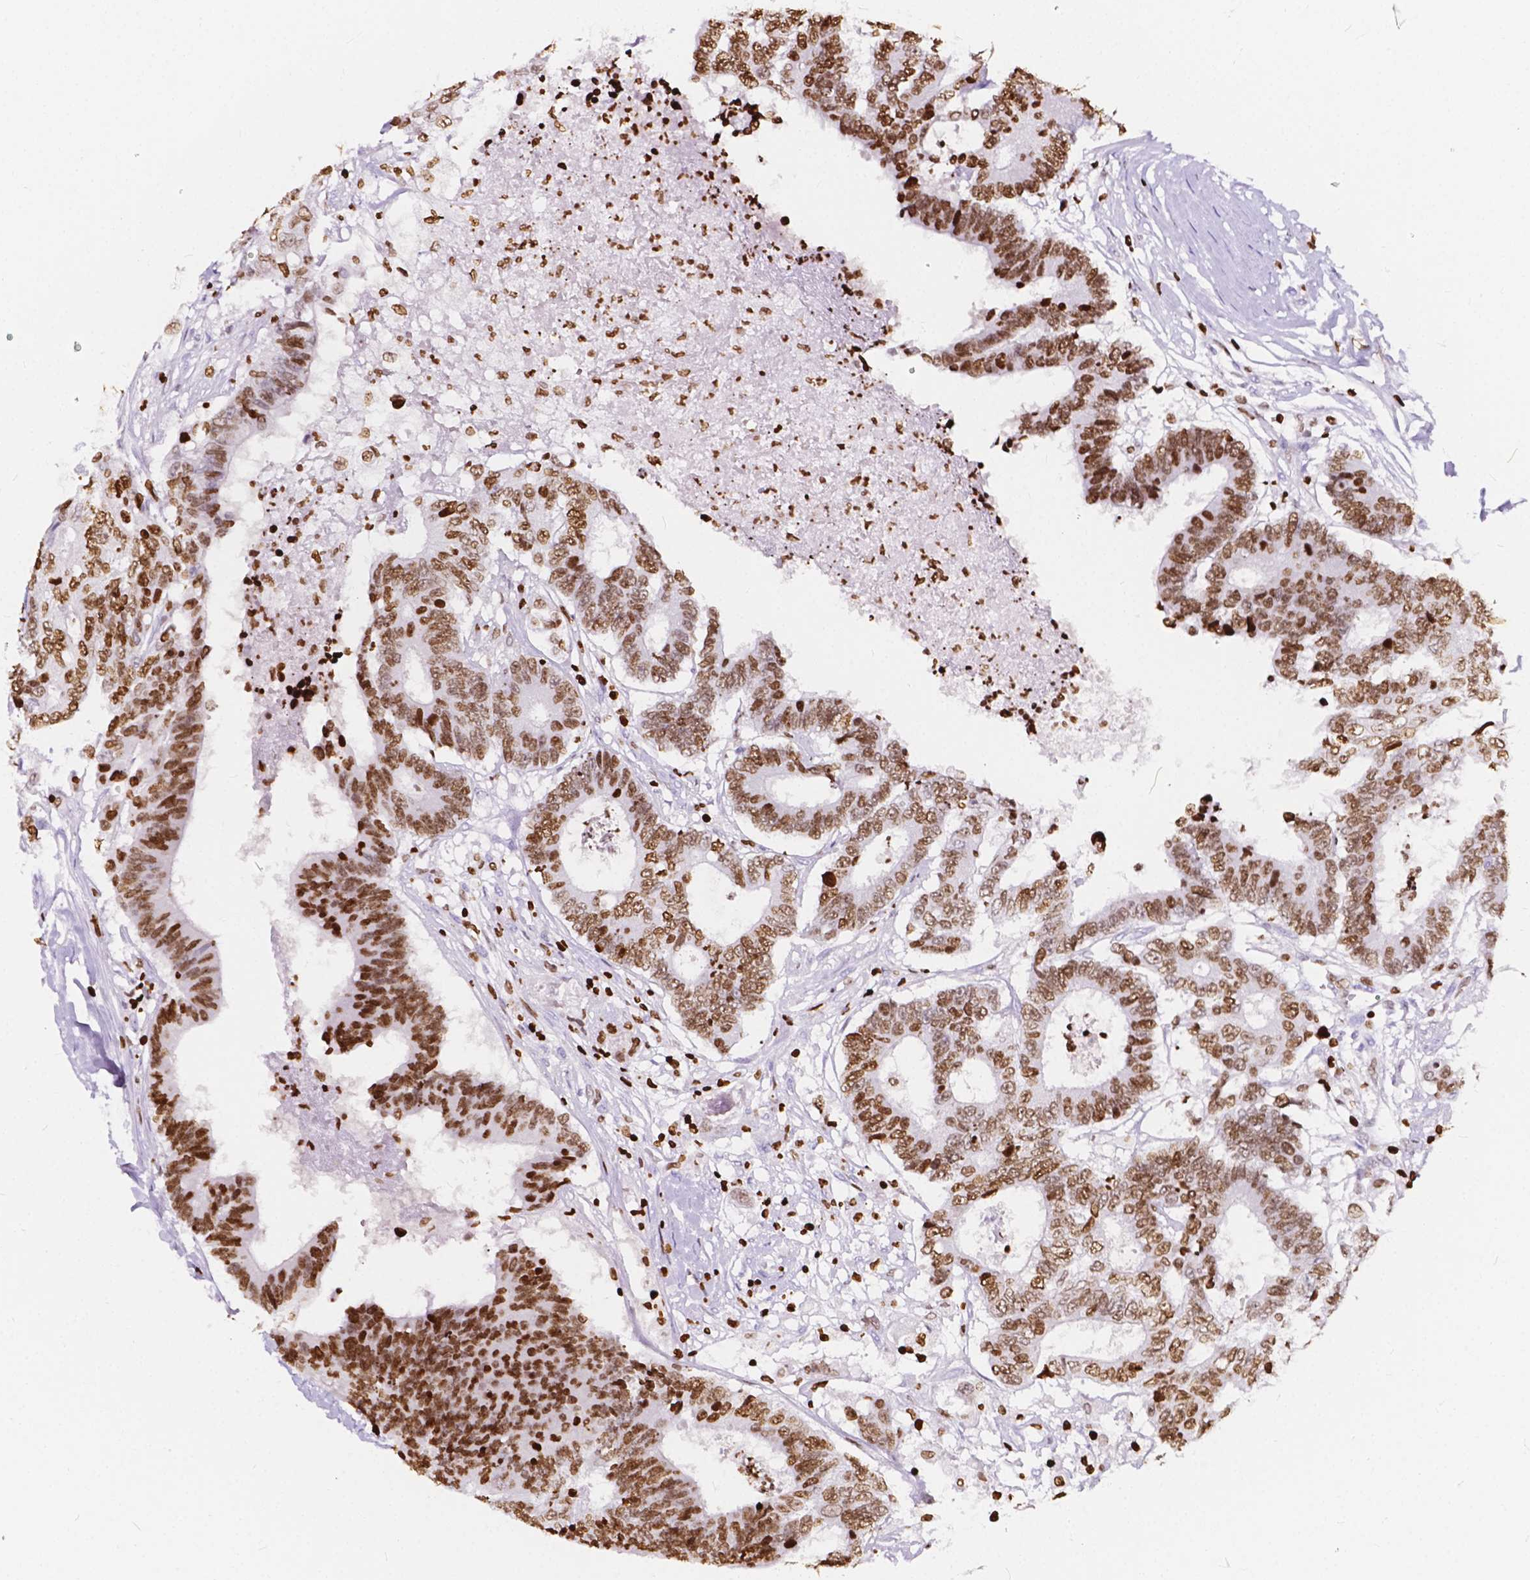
{"staining": {"intensity": "strong", "quantity": ">75%", "location": "nuclear"}, "tissue": "colorectal cancer", "cell_type": "Tumor cells", "image_type": "cancer", "snomed": [{"axis": "morphology", "description": "Adenocarcinoma, NOS"}, {"axis": "topography", "description": "Colon"}], "caption": "Brown immunohistochemical staining in adenocarcinoma (colorectal) shows strong nuclear expression in about >75% of tumor cells.", "gene": "CBY3", "patient": {"sex": "female", "age": 48}}